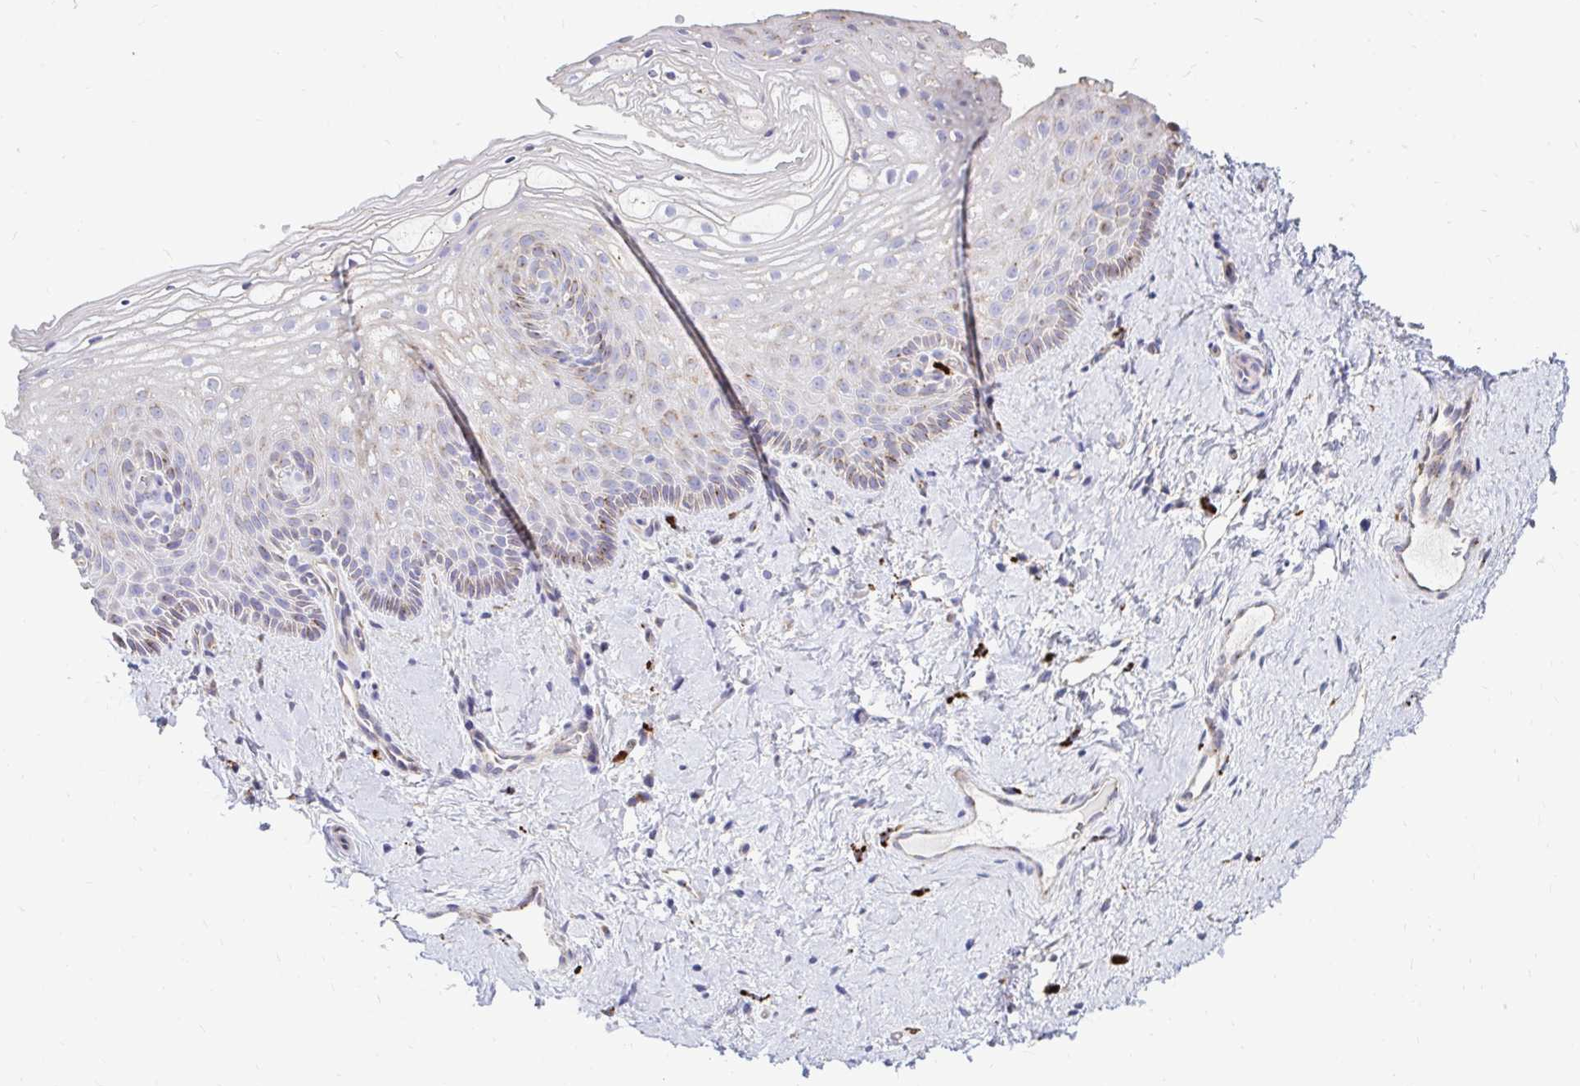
{"staining": {"intensity": "moderate", "quantity": "<25%", "location": "cytoplasmic/membranous"}, "tissue": "vagina", "cell_type": "Squamous epithelial cells", "image_type": "normal", "snomed": [{"axis": "morphology", "description": "Normal tissue, NOS"}, {"axis": "topography", "description": "Vagina"}], "caption": "The photomicrograph exhibits a brown stain indicating the presence of a protein in the cytoplasmic/membranous of squamous epithelial cells in vagina. (DAB (3,3'-diaminobenzidine) IHC with brightfield microscopy, high magnification).", "gene": "FUCA1", "patient": {"sex": "female", "age": 51}}